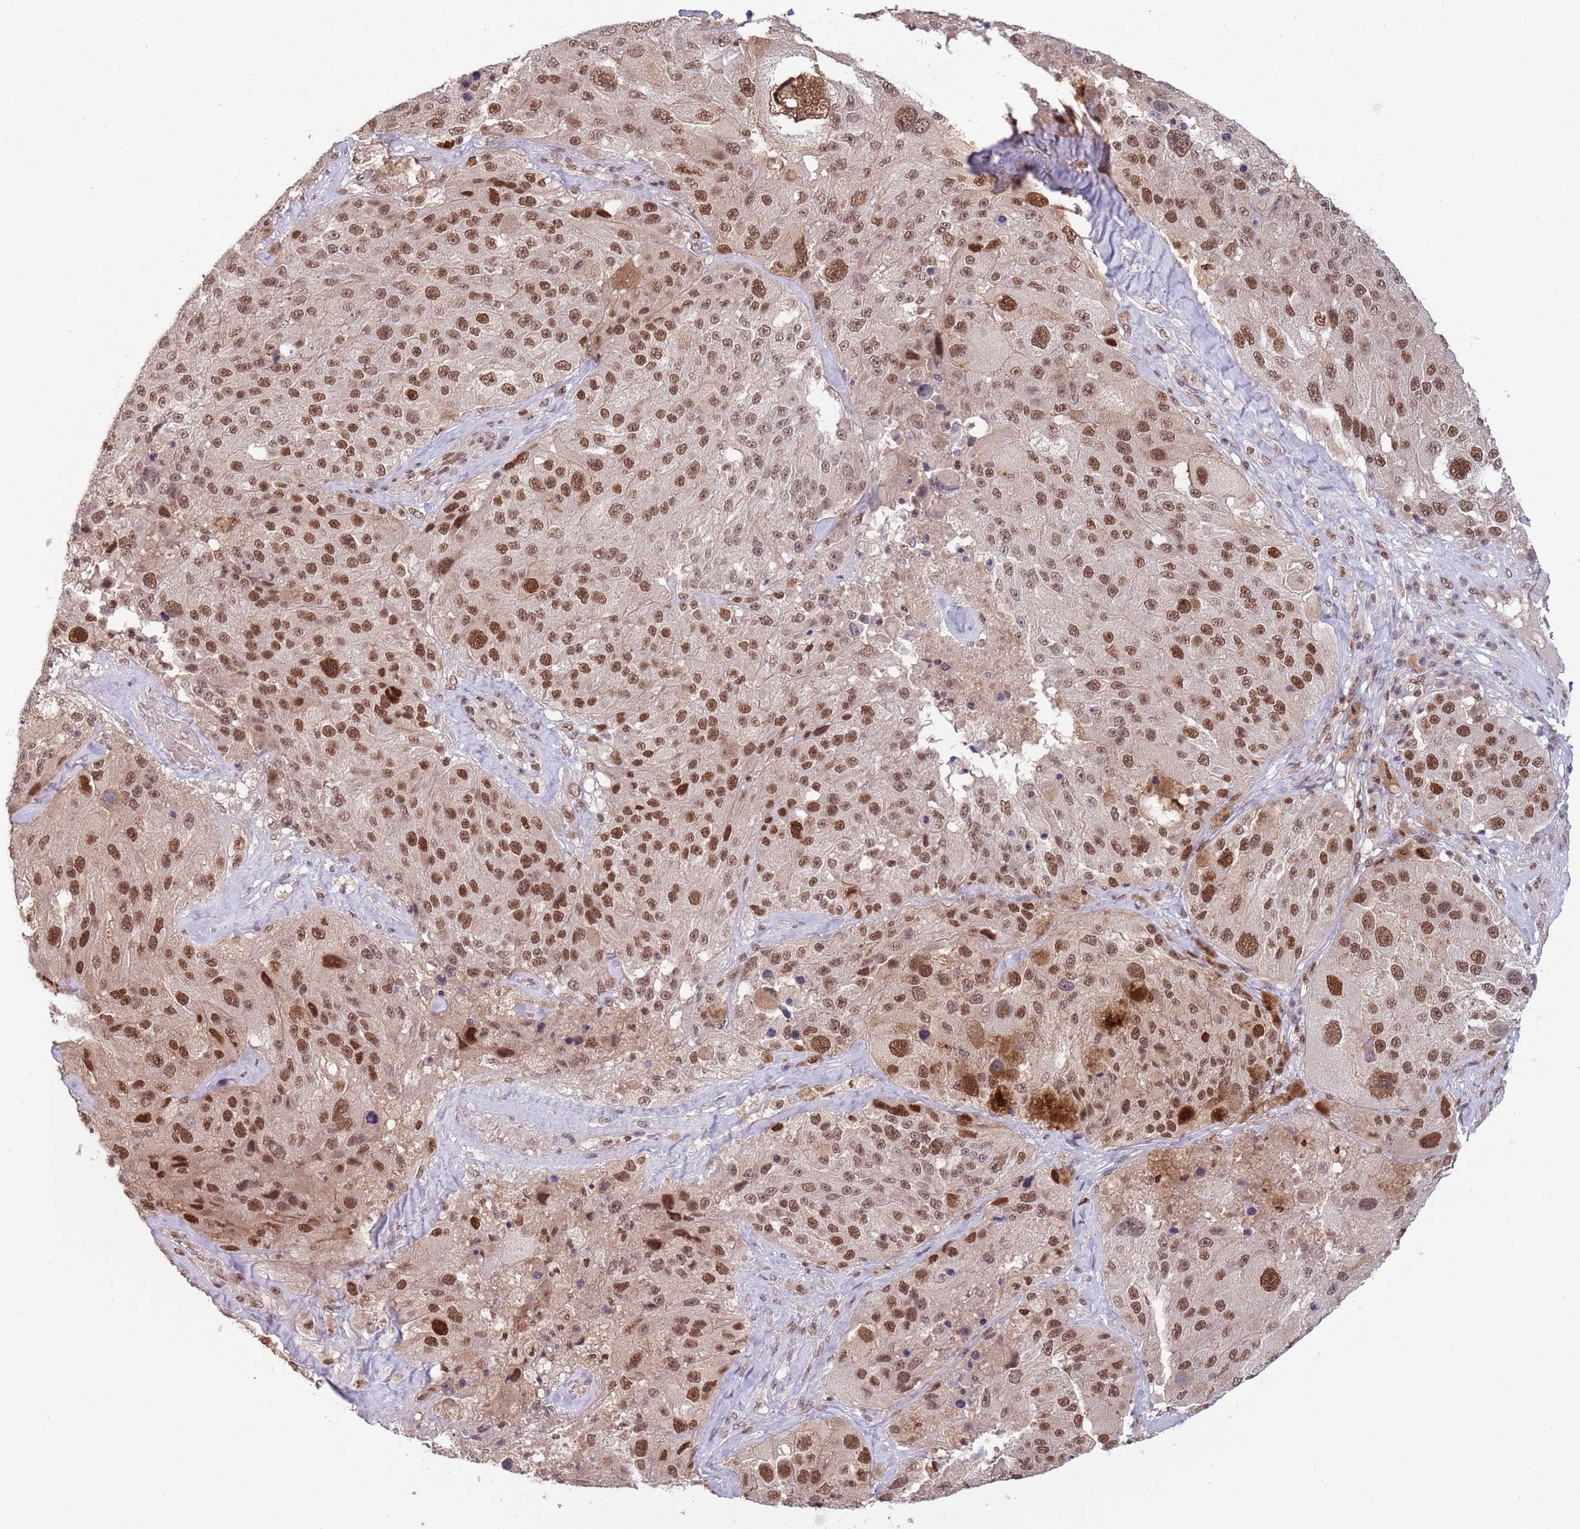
{"staining": {"intensity": "strong", "quantity": ">75%", "location": "nuclear"}, "tissue": "melanoma", "cell_type": "Tumor cells", "image_type": "cancer", "snomed": [{"axis": "morphology", "description": "Malignant melanoma, Metastatic site"}, {"axis": "topography", "description": "Lymph node"}], "caption": "A brown stain shows strong nuclear expression of a protein in malignant melanoma (metastatic site) tumor cells.", "gene": "ZBTB7A", "patient": {"sex": "male", "age": 62}}